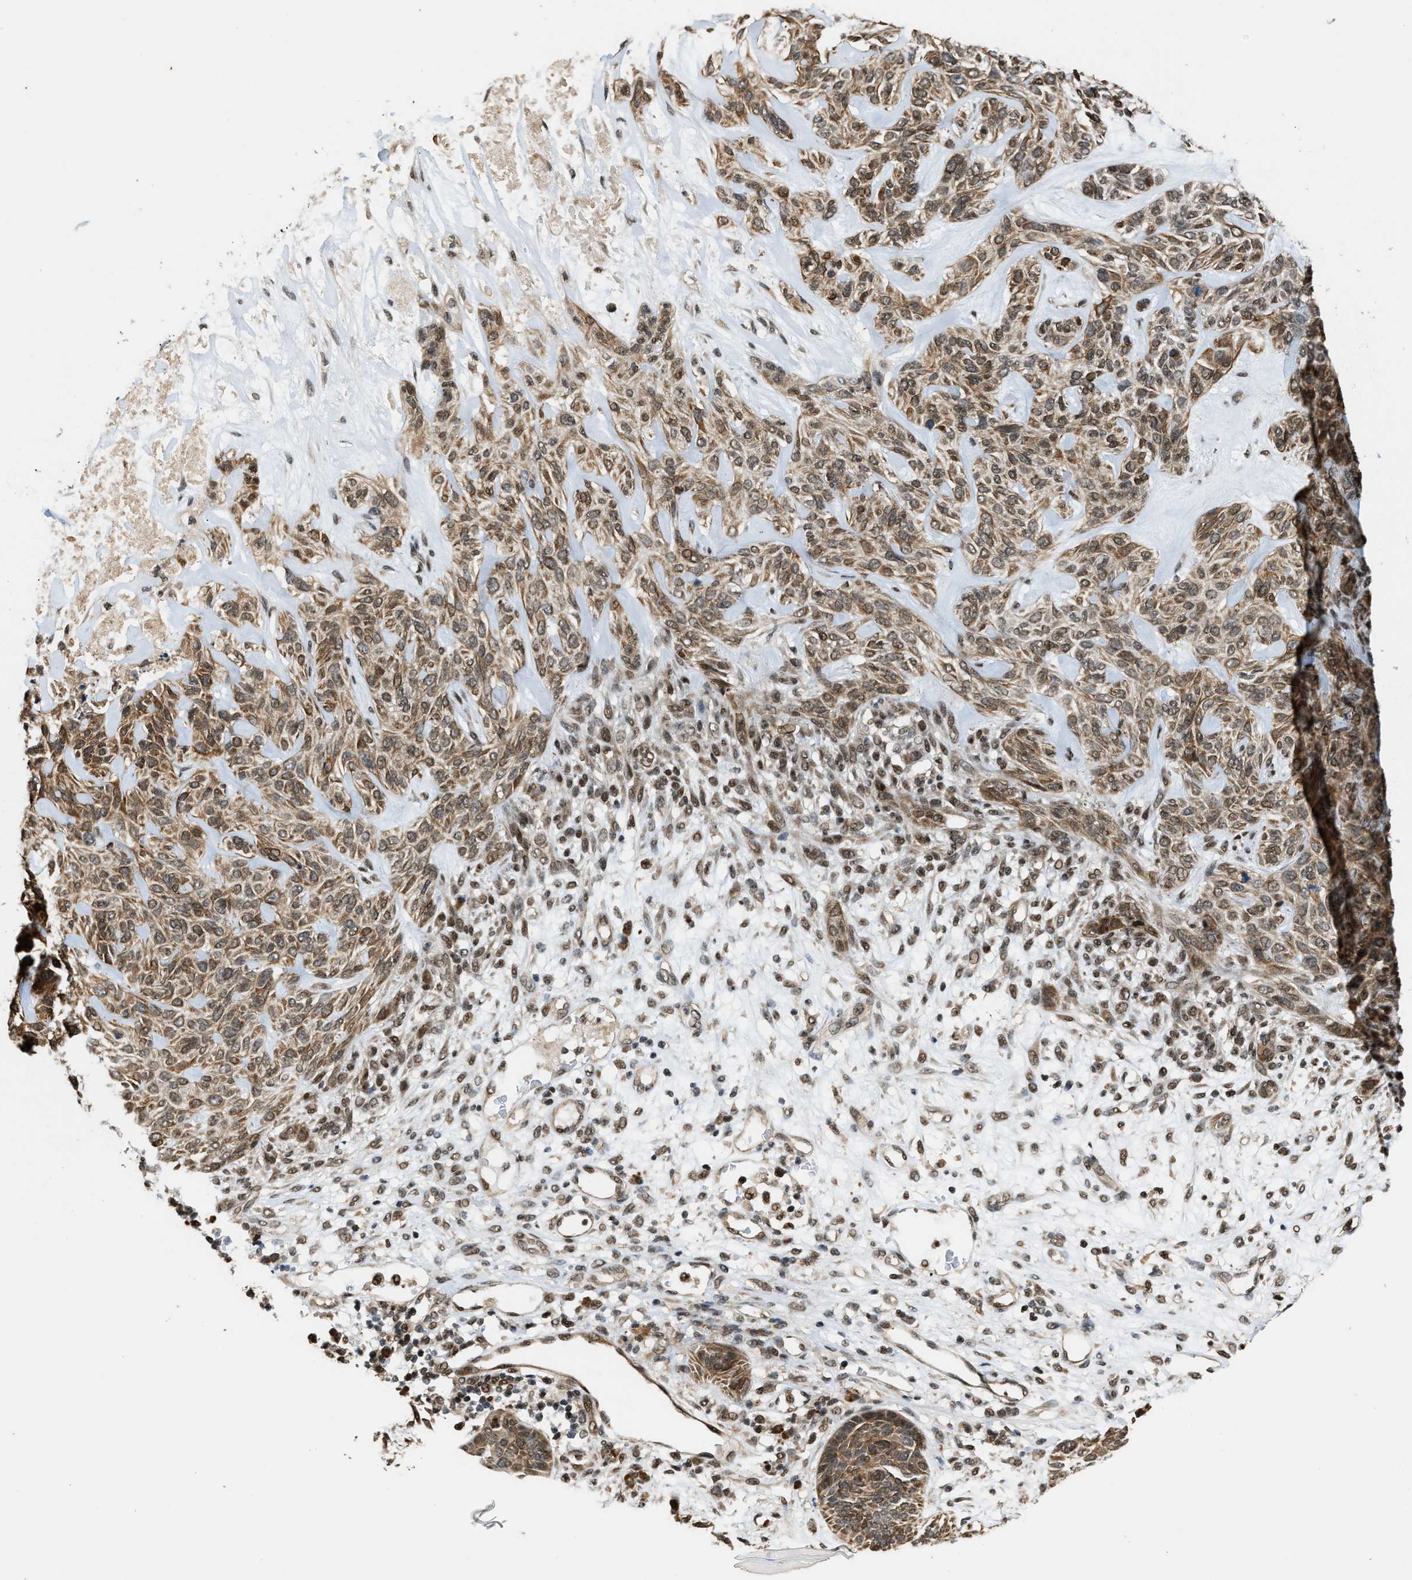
{"staining": {"intensity": "moderate", "quantity": ">75%", "location": "cytoplasmic/membranous"}, "tissue": "skin cancer", "cell_type": "Tumor cells", "image_type": "cancer", "snomed": [{"axis": "morphology", "description": "Basal cell carcinoma"}, {"axis": "topography", "description": "Skin"}], "caption": "About >75% of tumor cells in basal cell carcinoma (skin) show moderate cytoplasmic/membranous protein positivity as visualized by brown immunohistochemical staining.", "gene": "SERTAD2", "patient": {"sex": "male", "age": 55}}